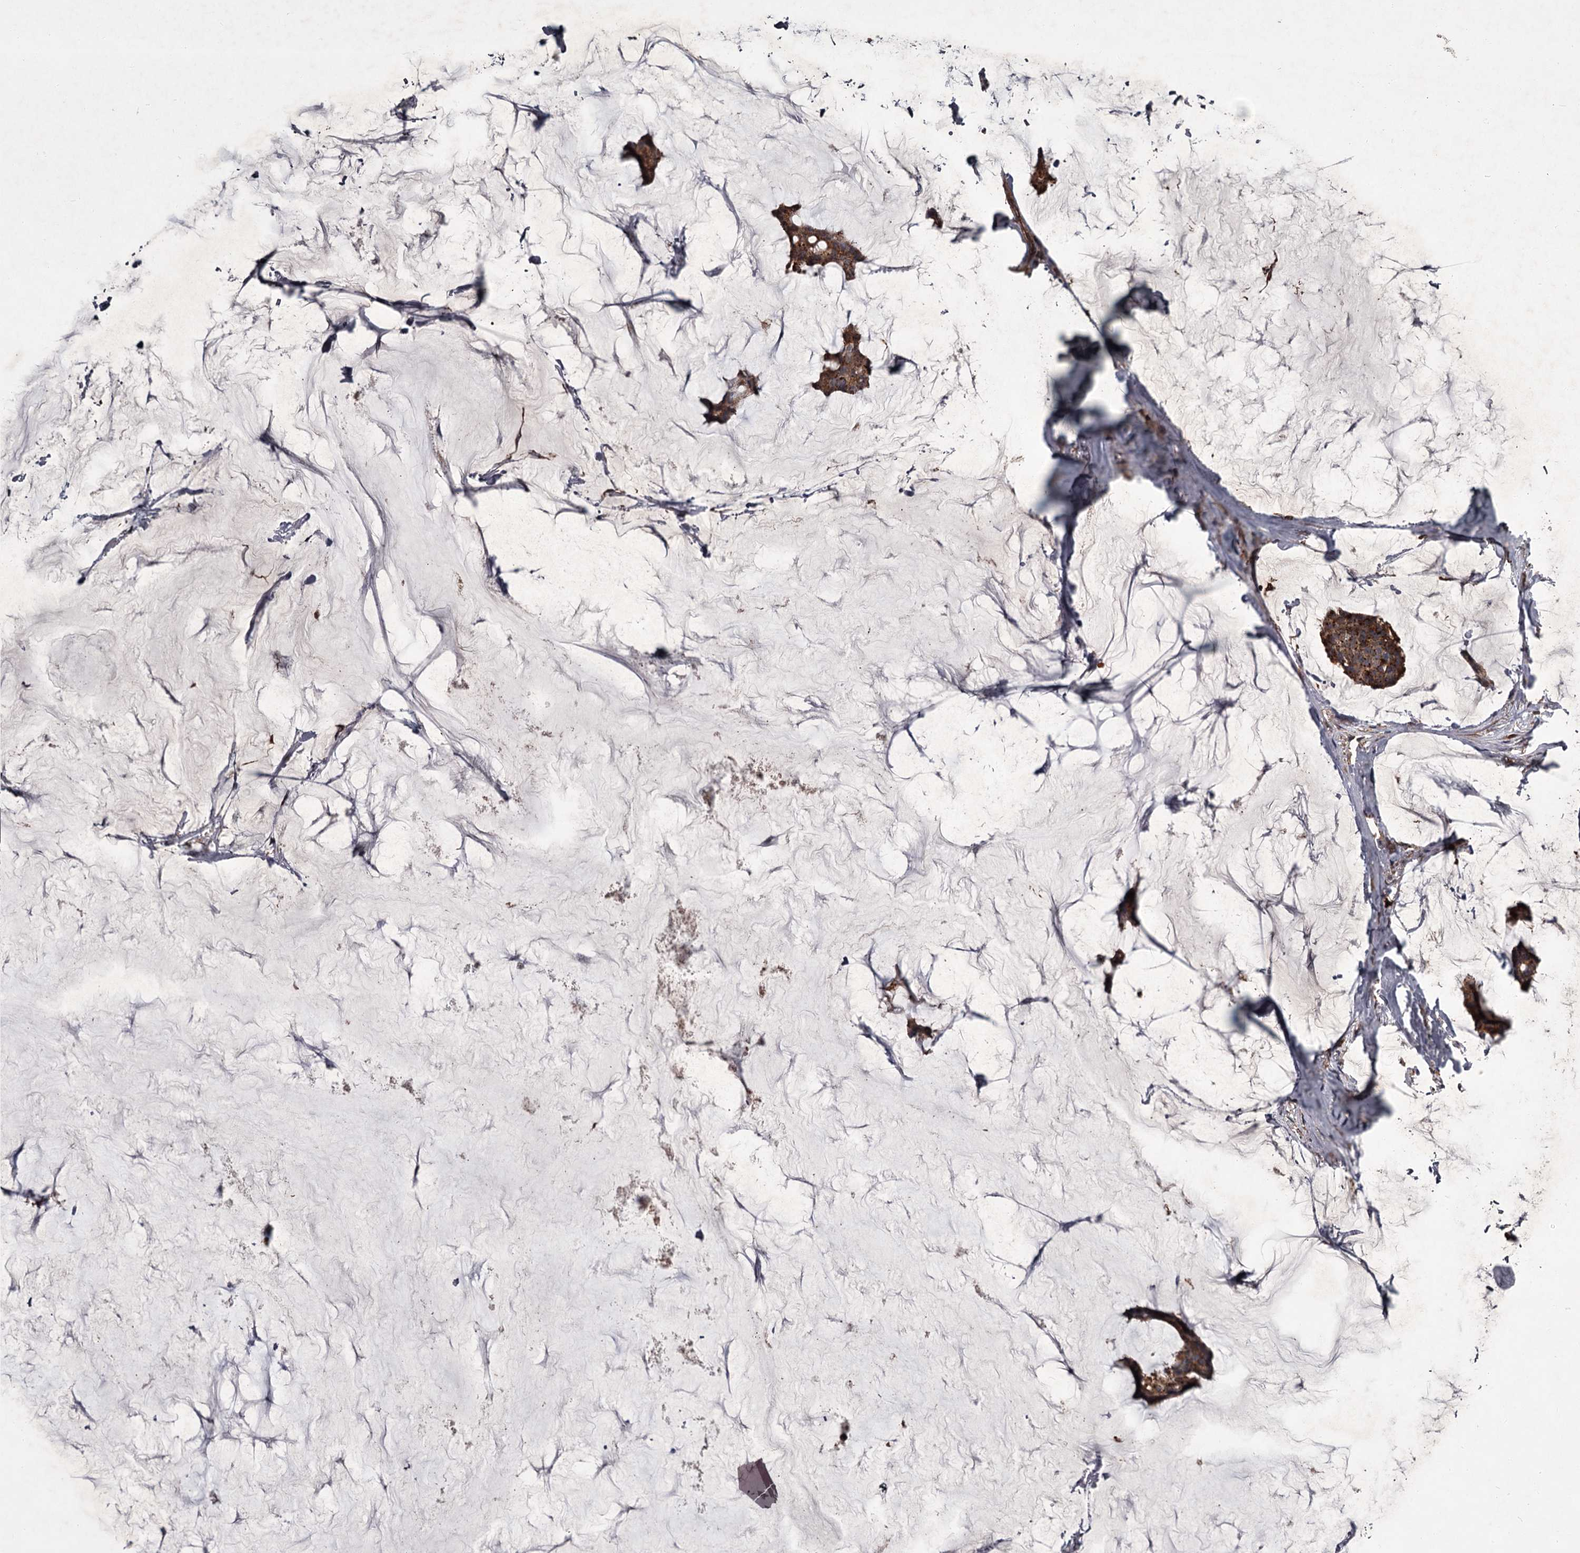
{"staining": {"intensity": "moderate", "quantity": ">75%", "location": "cytoplasmic/membranous"}, "tissue": "breast cancer", "cell_type": "Tumor cells", "image_type": "cancer", "snomed": [{"axis": "morphology", "description": "Duct carcinoma"}, {"axis": "topography", "description": "Breast"}], "caption": "High-power microscopy captured an IHC micrograph of breast intraductal carcinoma, revealing moderate cytoplasmic/membranous positivity in approximately >75% of tumor cells. Using DAB (brown) and hematoxylin (blue) stains, captured at high magnification using brightfield microscopy.", "gene": "UNC93B1", "patient": {"sex": "female", "age": 93}}